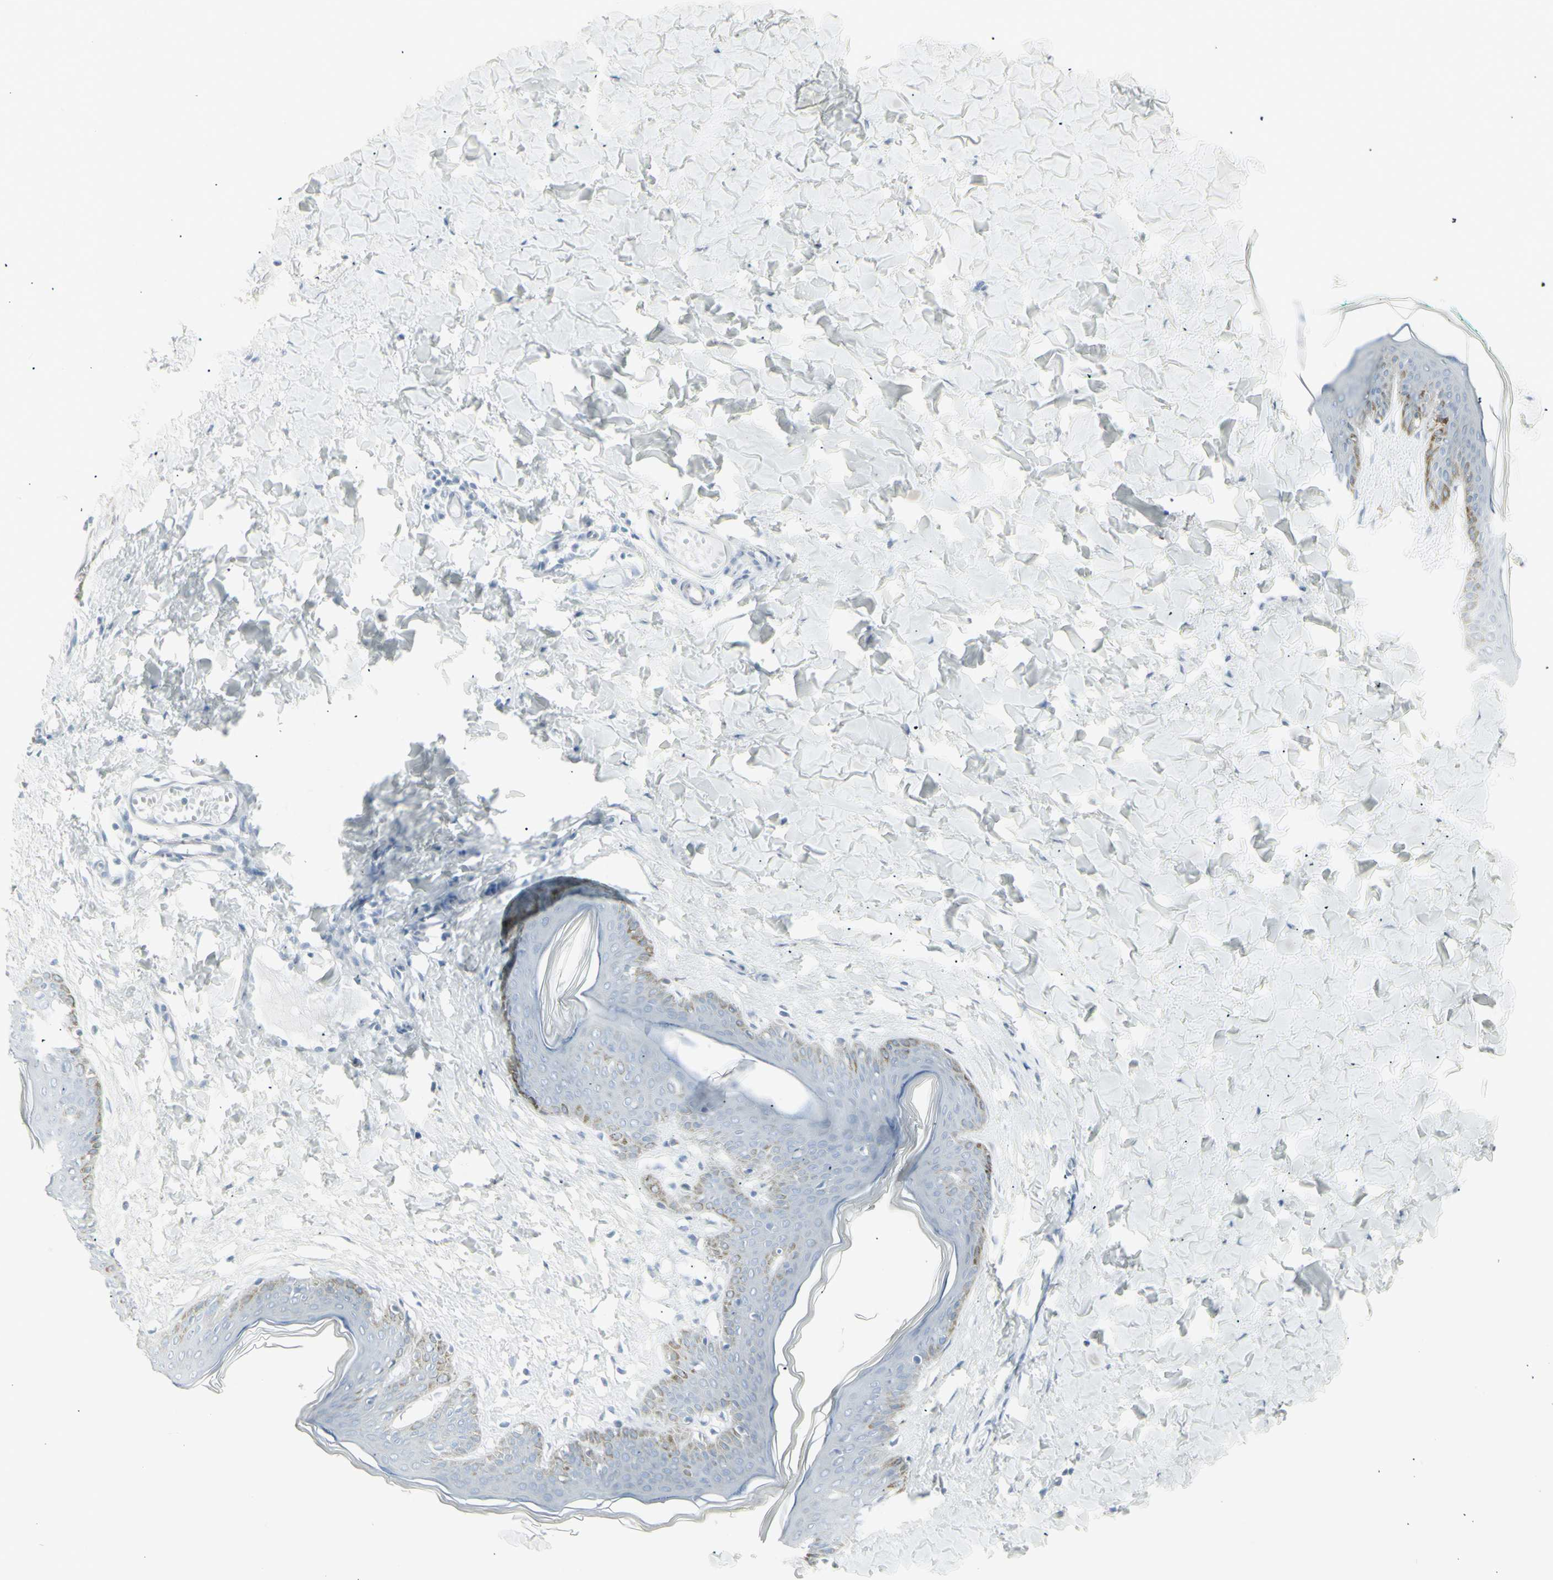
{"staining": {"intensity": "negative", "quantity": "none", "location": "none"}, "tissue": "skin", "cell_type": "Fibroblasts", "image_type": "normal", "snomed": [{"axis": "morphology", "description": "Normal tissue, NOS"}, {"axis": "topography", "description": "Skin"}], "caption": "A micrograph of human skin is negative for staining in fibroblasts. (Brightfield microscopy of DAB (3,3'-diaminobenzidine) IHC at high magnification).", "gene": "YBX2", "patient": {"sex": "female", "age": 17}}